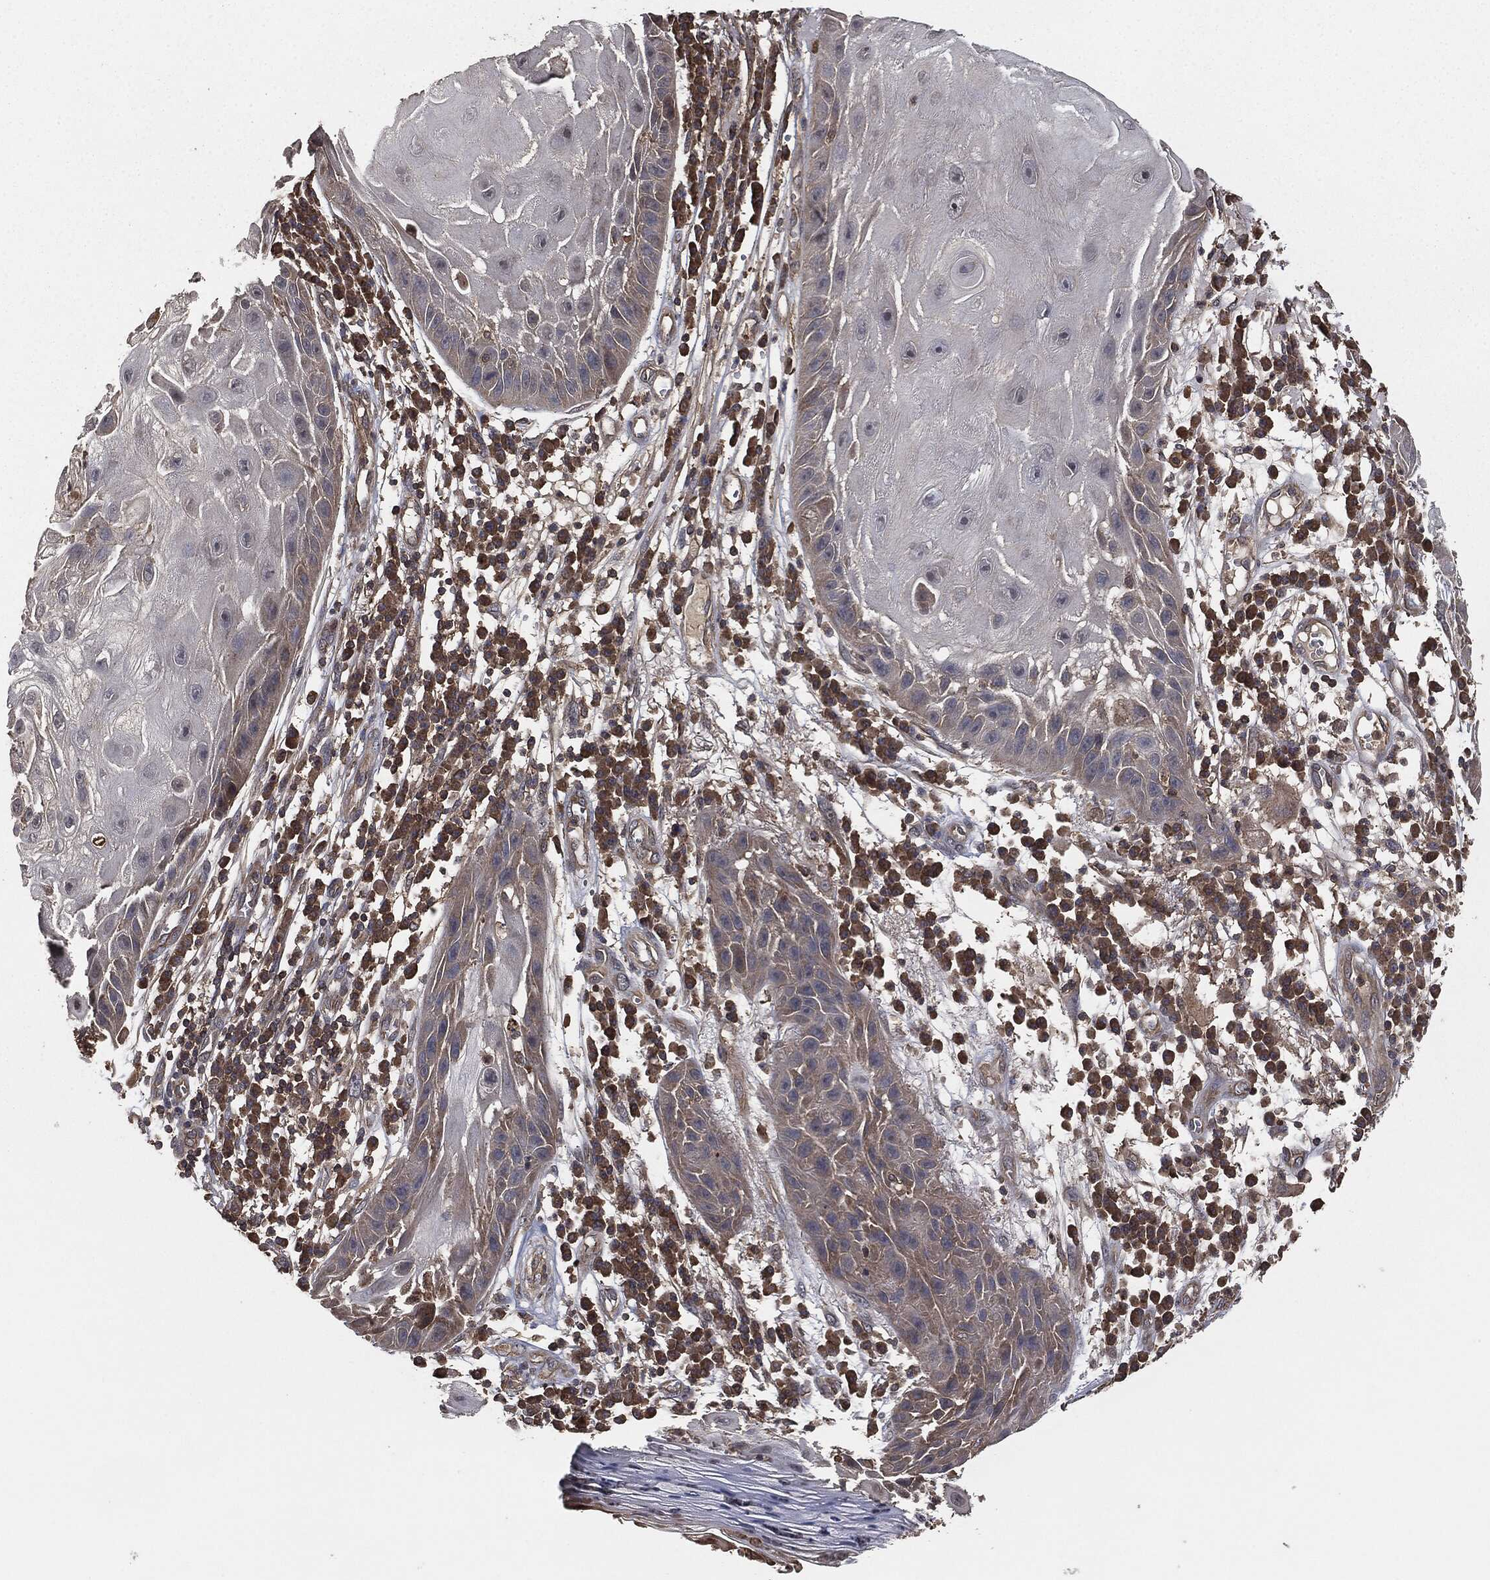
{"staining": {"intensity": "negative", "quantity": "none", "location": "none"}, "tissue": "skin cancer", "cell_type": "Tumor cells", "image_type": "cancer", "snomed": [{"axis": "morphology", "description": "Normal tissue, NOS"}, {"axis": "morphology", "description": "Squamous cell carcinoma, NOS"}, {"axis": "topography", "description": "Skin"}], "caption": "A high-resolution histopathology image shows immunohistochemistry (IHC) staining of skin squamous cell carcinoma, which exhibits no significant staining in tumor cells.", "gene": "ERBIN", "patient": {"sex": "male", "age": 79}}